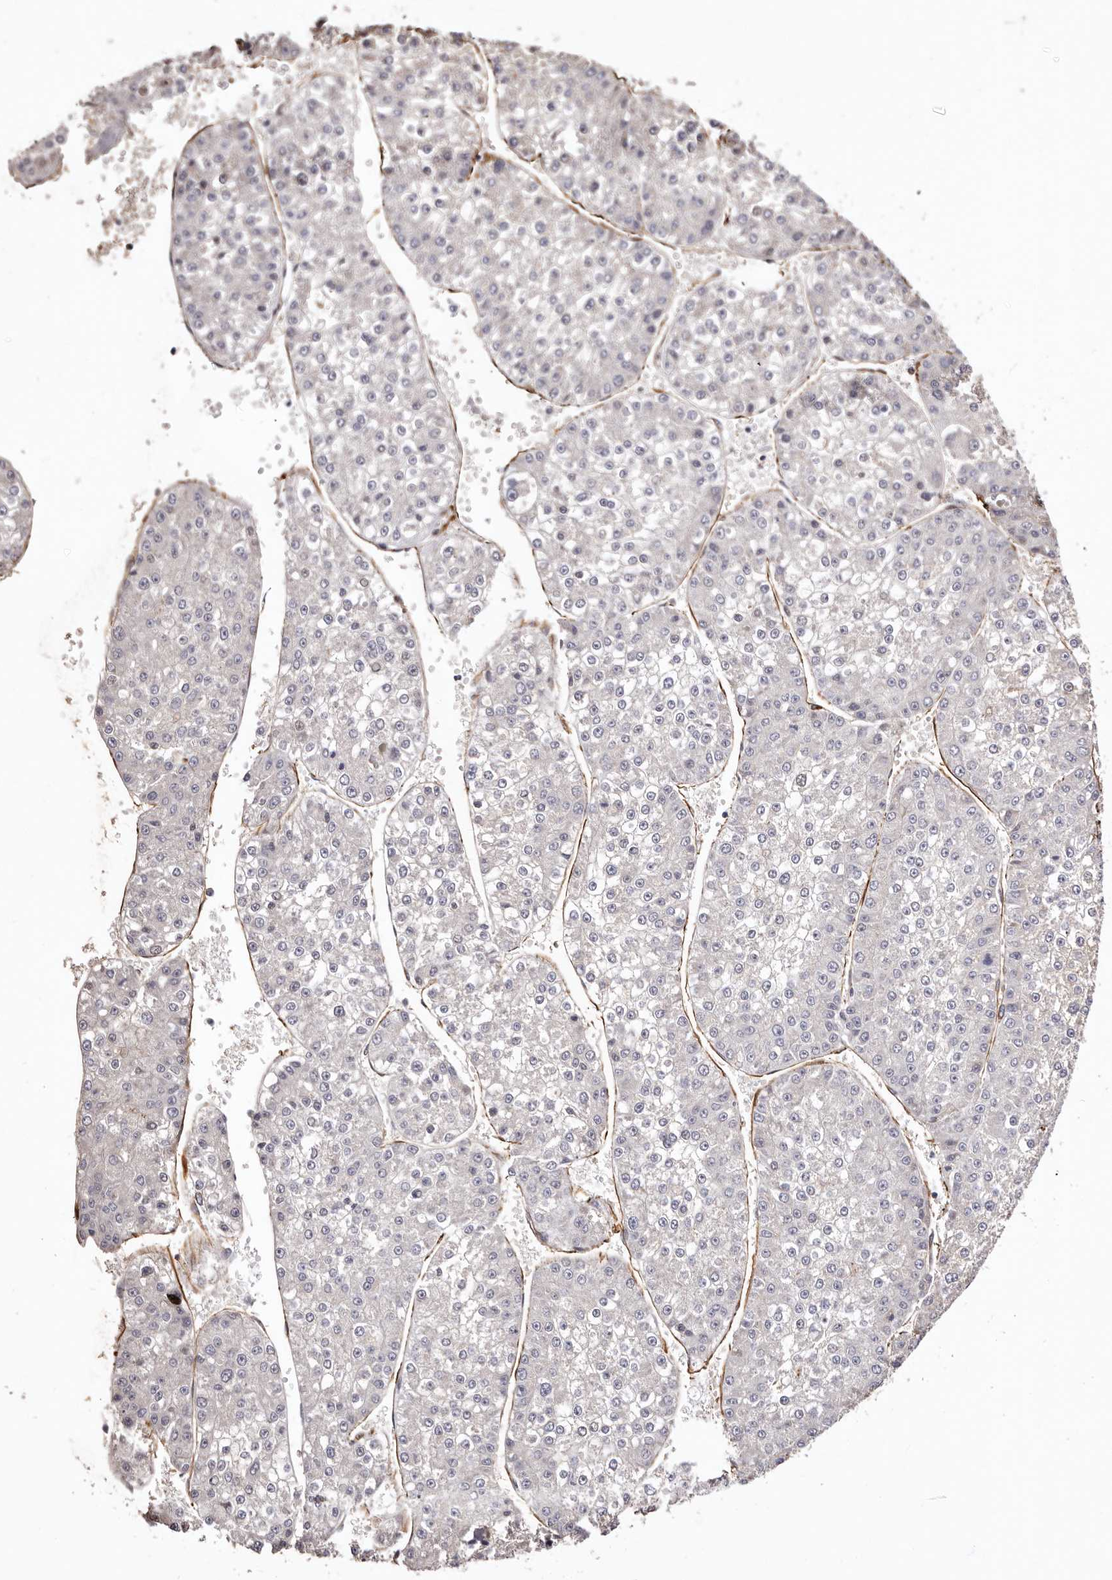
{"staining": {"intensity": "weak", "quantity": "<25%", "location": "cytoplasmic/membranous"}, "tissue": "liver cancer", "cell_type": "Tumor cells", "image_type": "cancer", "snomed": [{"axis": "morphology", "description": "Carcinoma, Hepatocellular, NOS"}, {"axis": "topography", "description": "Liver"}], "caption": "High power microscopy photomicrograph of an IHC image of hepatocellular carcinoma (liver), revealing no significant expression in tumor cells. (Brightfield microscopy of DAB (3,3'-diaminobenzidine) immunohistochemistry (IHC) at high magnification).", "gene": "ZNF557", "patient": {"sex": "female", "age": 73}}